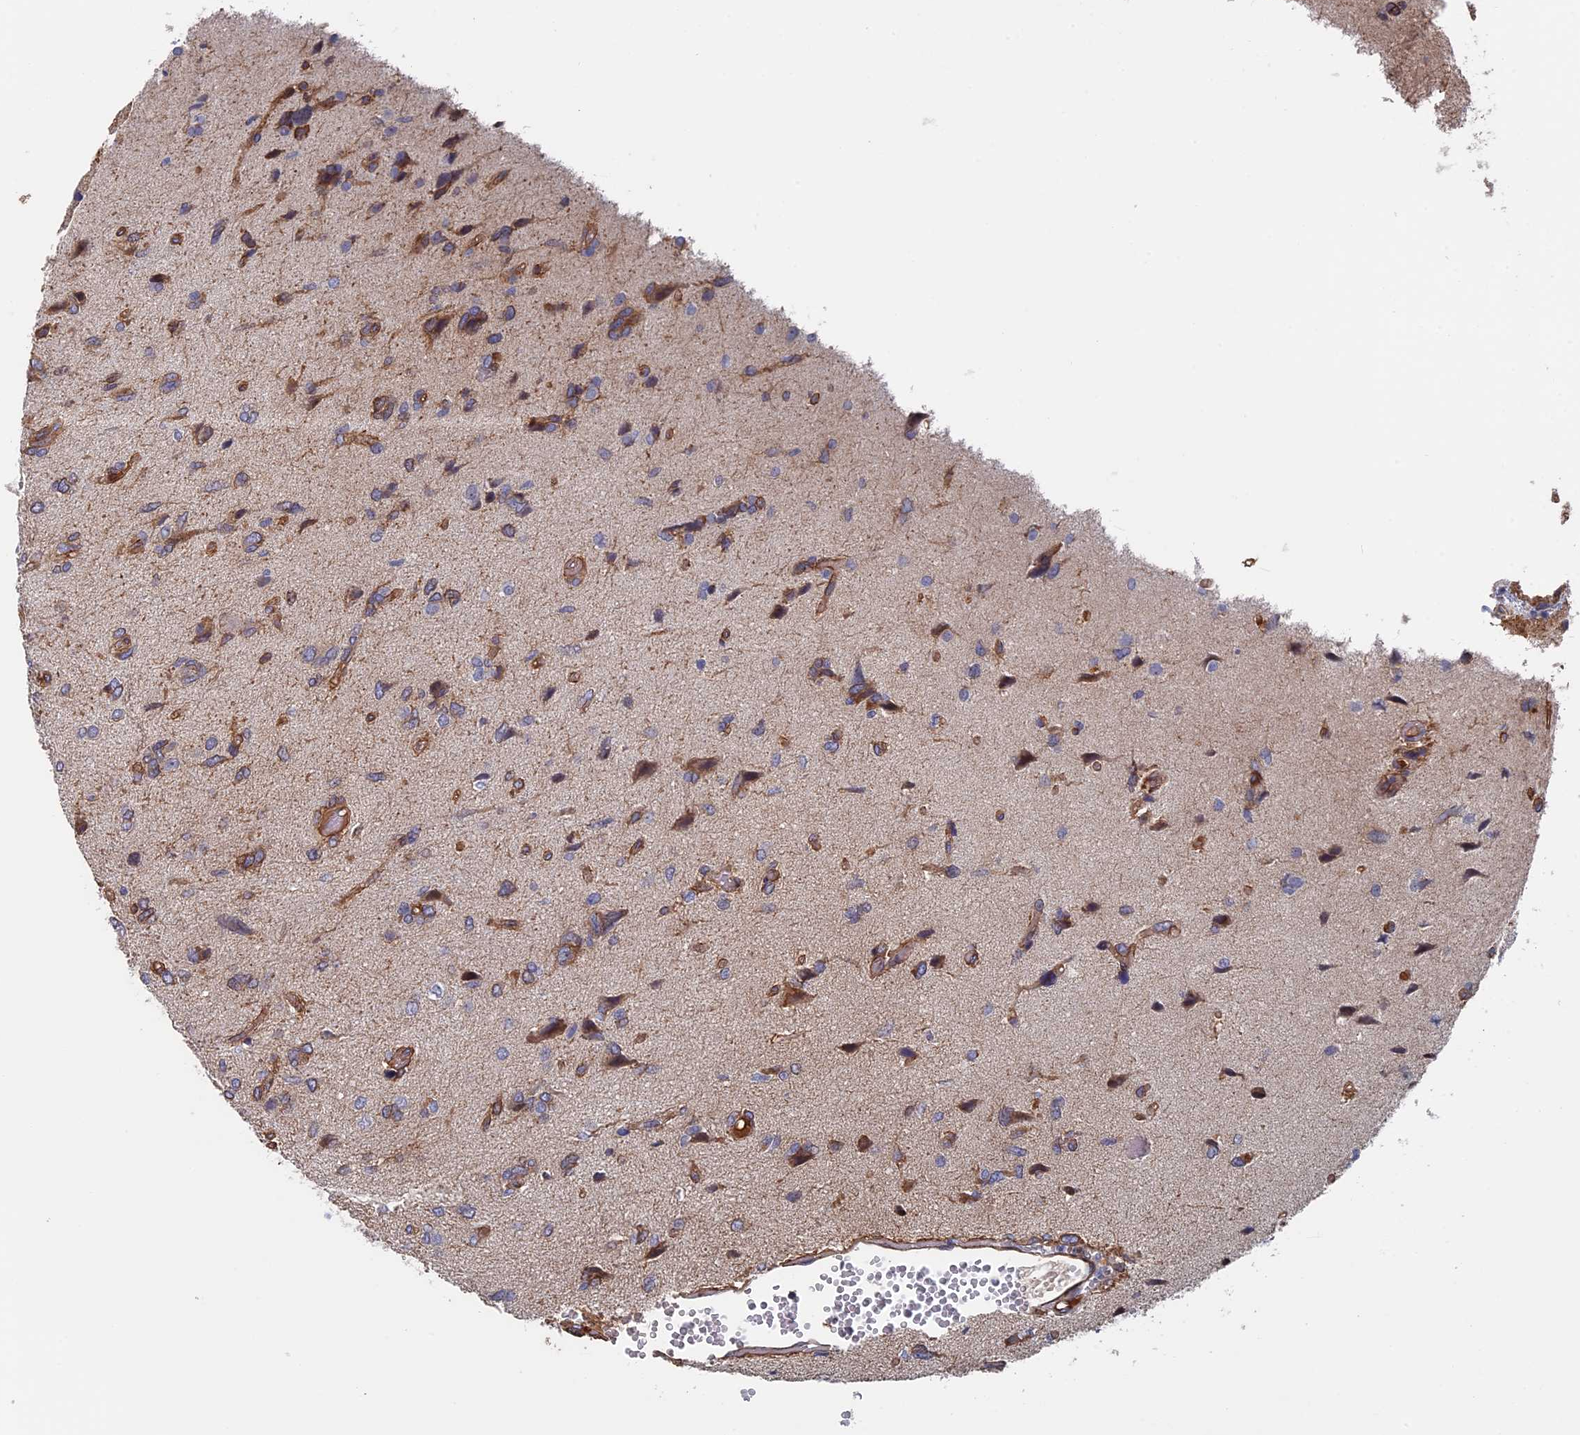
{"staining": {"intensity": "moderate", "quantity": "25%-75%", "location": "cytoplasmic/membranous"}, "tissue": "glioma", "cell_type": "Tumor cells", "image_type": "cancer", "snomed": [{"axis": "morphology", "description": "Glioma, malignant, High grade"}, {"axis": "topography", "description": "Brain"}], "caption": "Immunohistochemical staining of glioma displays medium levels of moderate cytoplasmic/membranous protein expression in about 25%-75% of tumor cells.", "gene": "RPUSD1", "patient": {"sex": "female", "age": 59}}